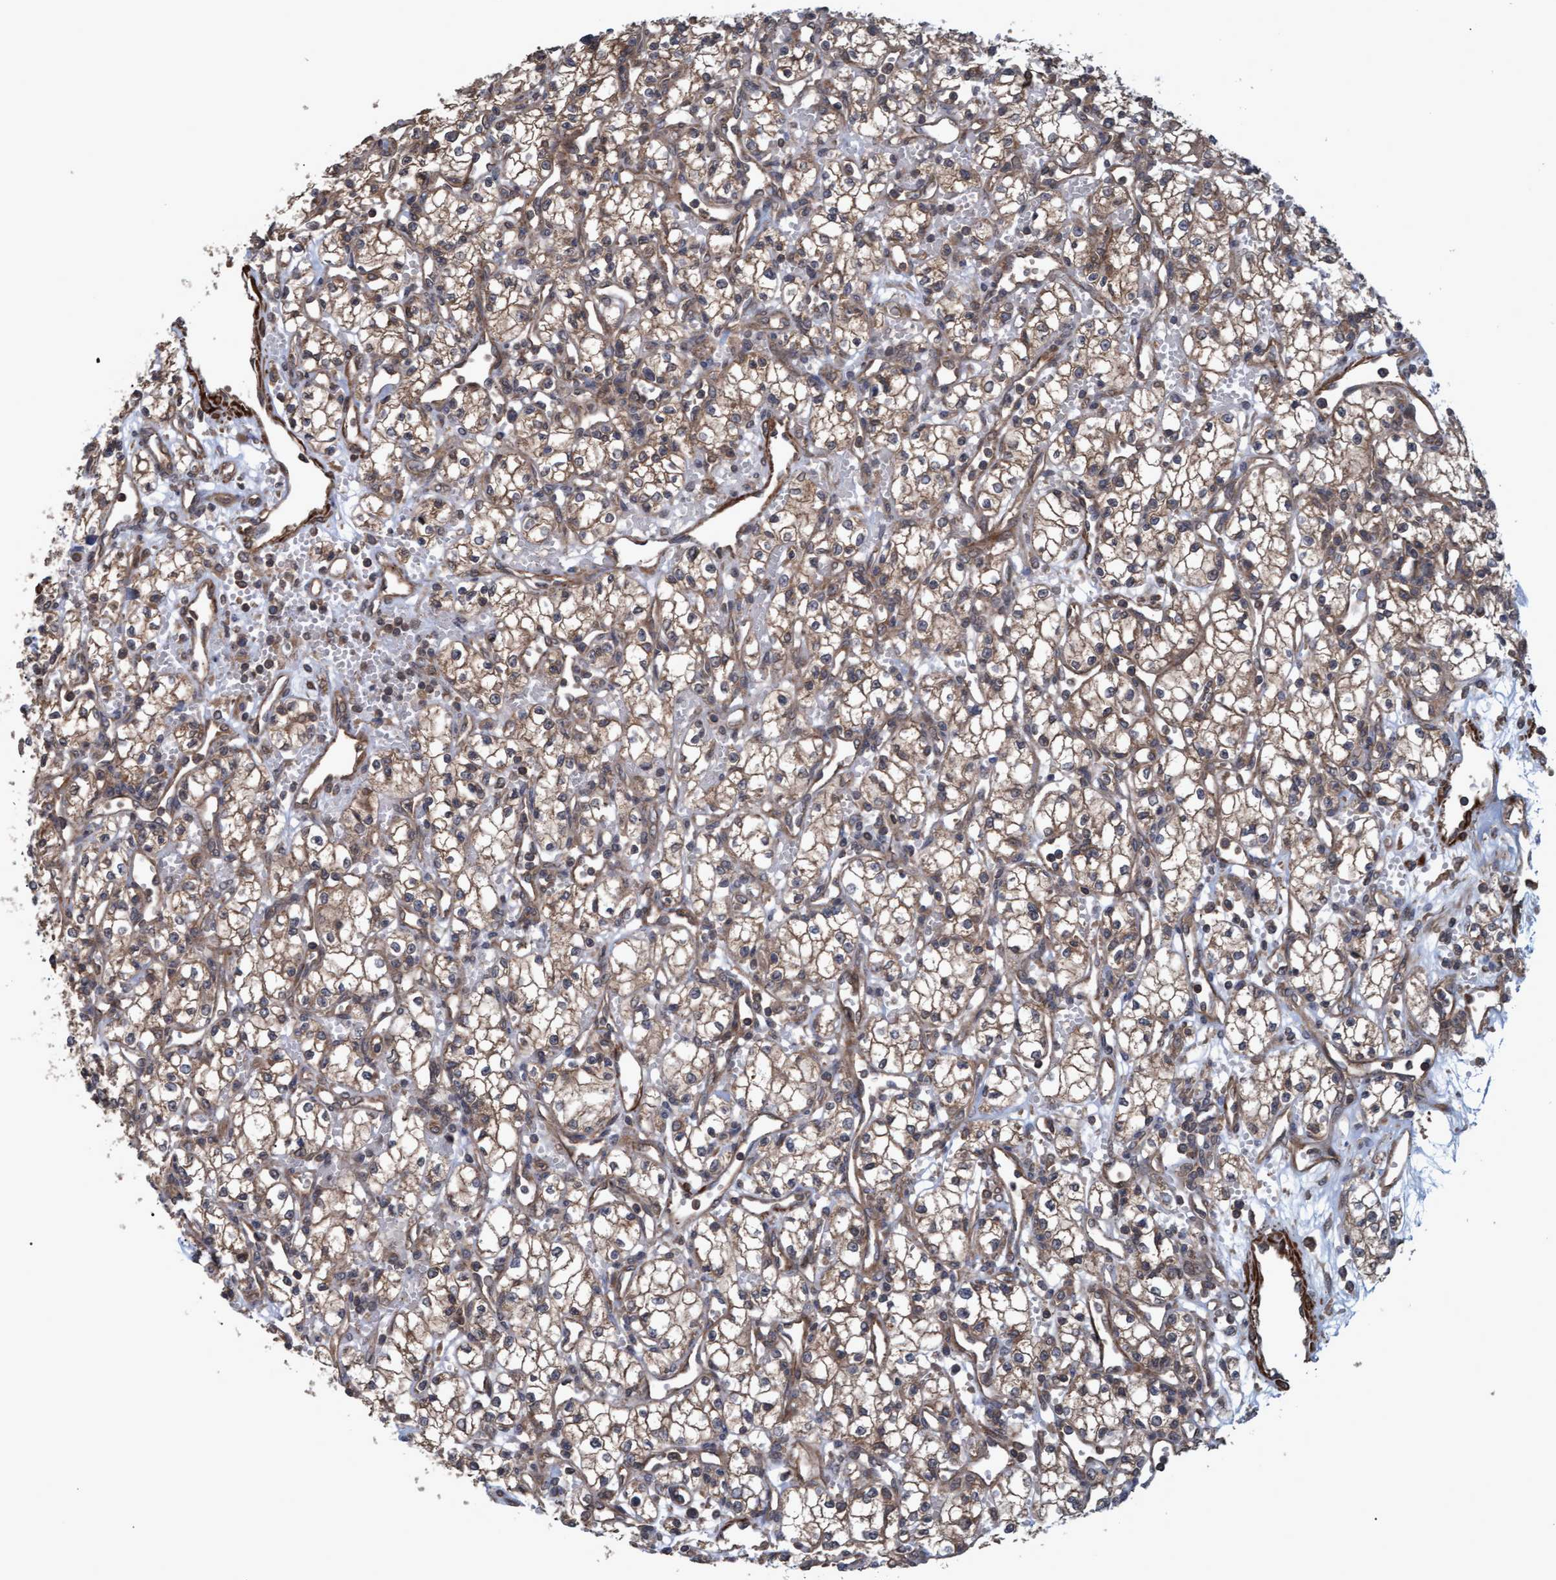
{"staining": {"intensity": "weak", "quantity": ">75%", "location": "cytoplasmic/membranous"}, "tissue": "renal cancer", "cell_type": "Tumor cells", "image_type": "cancer", "snomed": [{"axis": "morphology", "description": "Adenocarcinoma, NOS"}, {"axis": "topography", "description": "Kidney"}], "caption": "Renal cancer stained for a protein reveals weak cytoplasmic/membranous positivity in tumor cells.", "gene": "GGT6", "patient": {"sex": "male", "age": 59}}